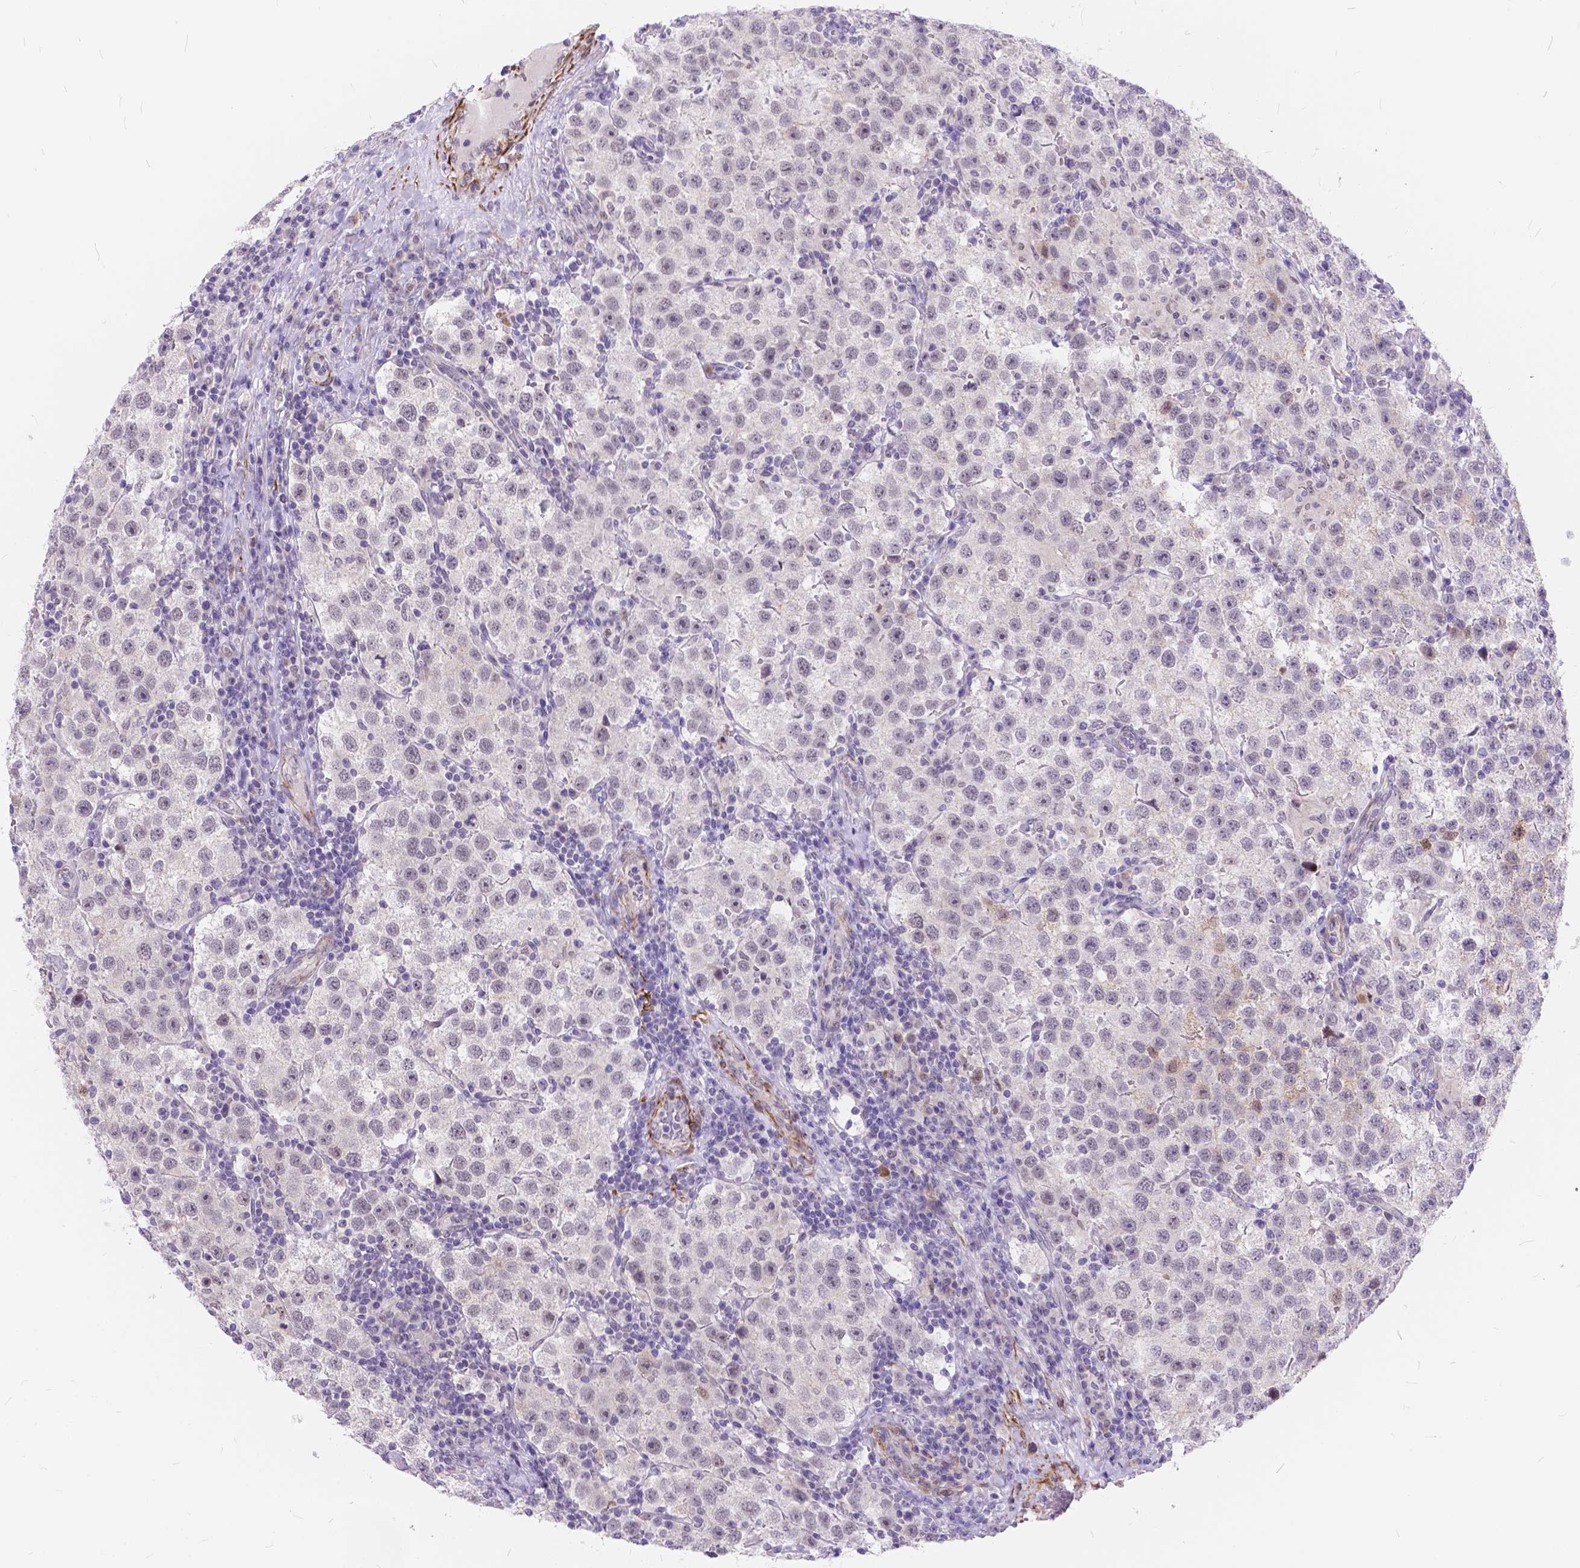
{"staining": {"intensity": "negative", "quantity": "none", "location": "none"}, "tissue": "testis cancer", "cell_type": "Tumor cells", "image_type": "cancer", "snomed": [{"axis": "morphology", "description": "Seminoma, NOS"}, {"axis": "topography", "description": "Testis"}], "caption": "The IHC image has no significant staining in tumor cells of testis seminoma tissue.", "gene": "MAN2C1", "patient": {"sex": "male", "age": 37}}